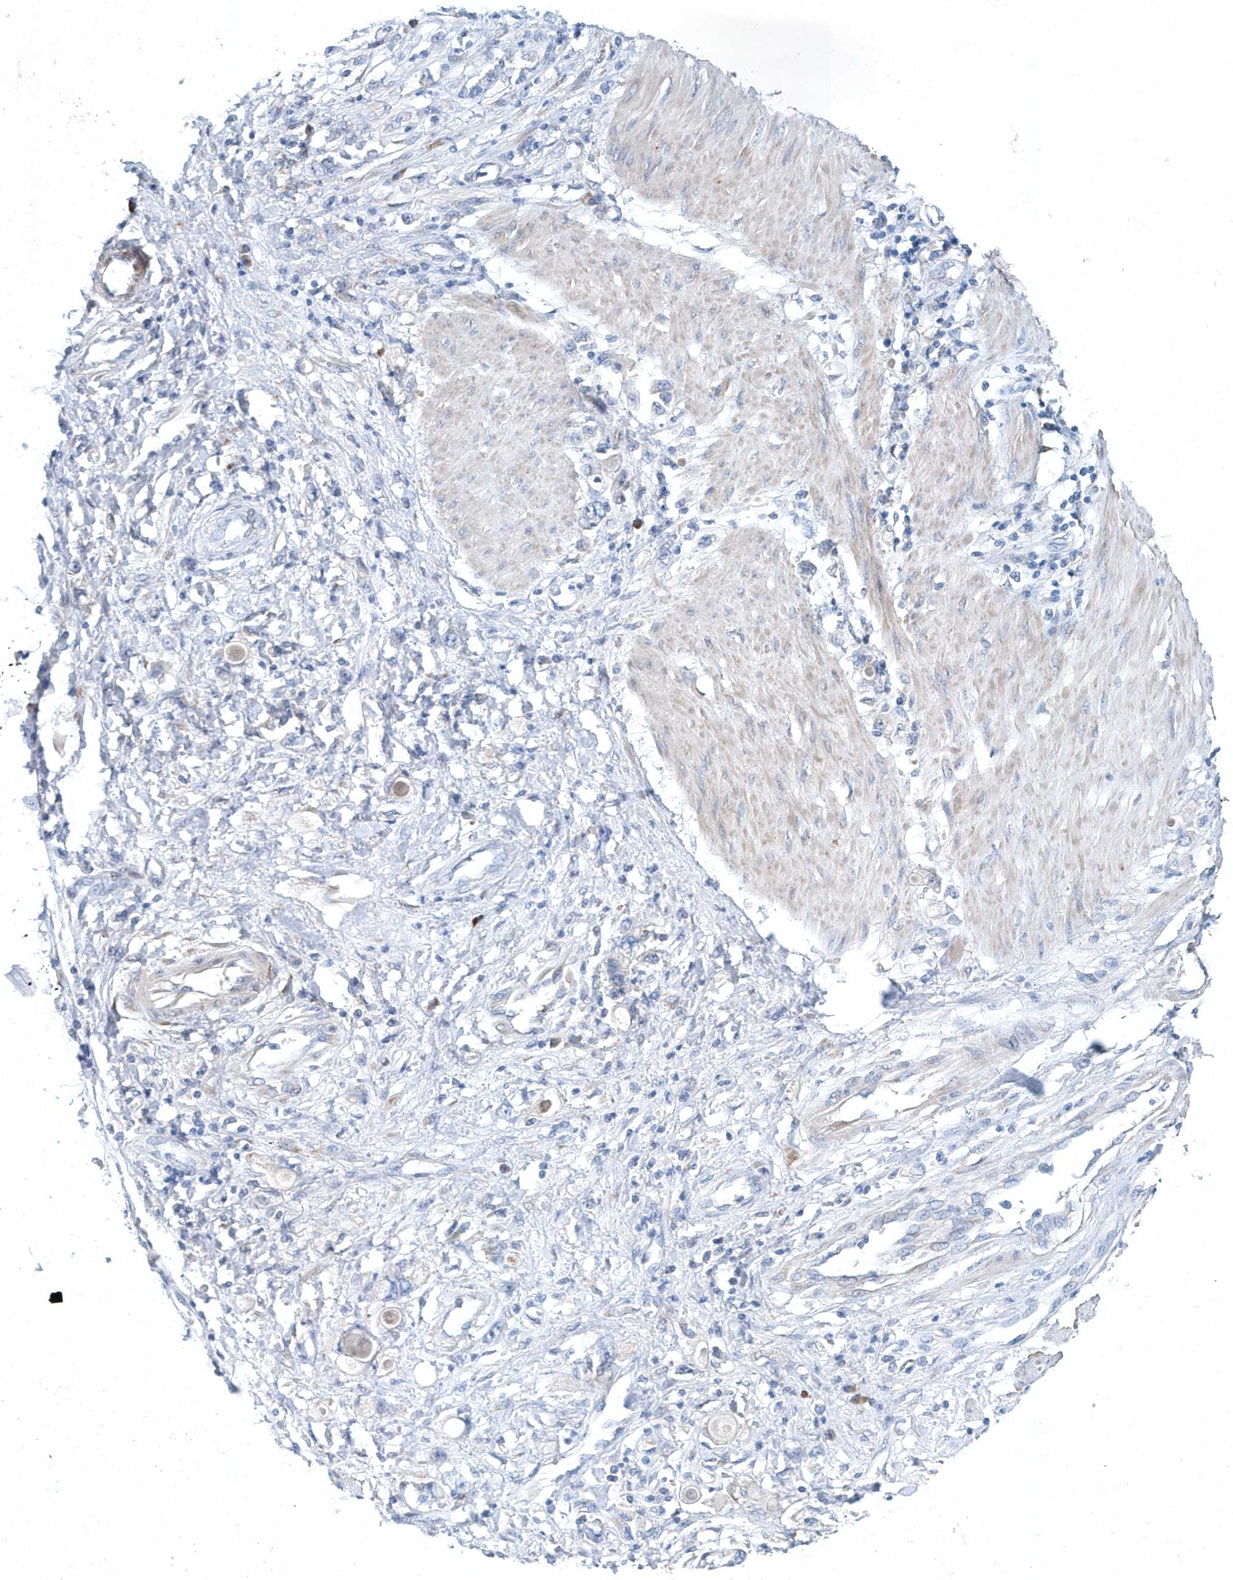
{"staining": {"intensity": "negative", "quantity": "none", "location": "none"}, "tissue": "stomach cancer", "cell_type": "Tumor cells", "image_type": "cancer", "snomed": [{"axis": "morphology", "description": "Adenocarcinoma, NOS"}, {"axis": "topography", "description": "Stomach"}], "caption": "Immunohistochemistry (IHC) photomicrograph of human stomach adenocarcinoma stained for a protein (brown), which demonstrates no expression in tumor cells. (DAB (3,3'-diaminobenzidine) immunohistochemistry (IHC), high magnification).", "gene": "PFN2", "patient": {"sex": "female", "age": 76}}